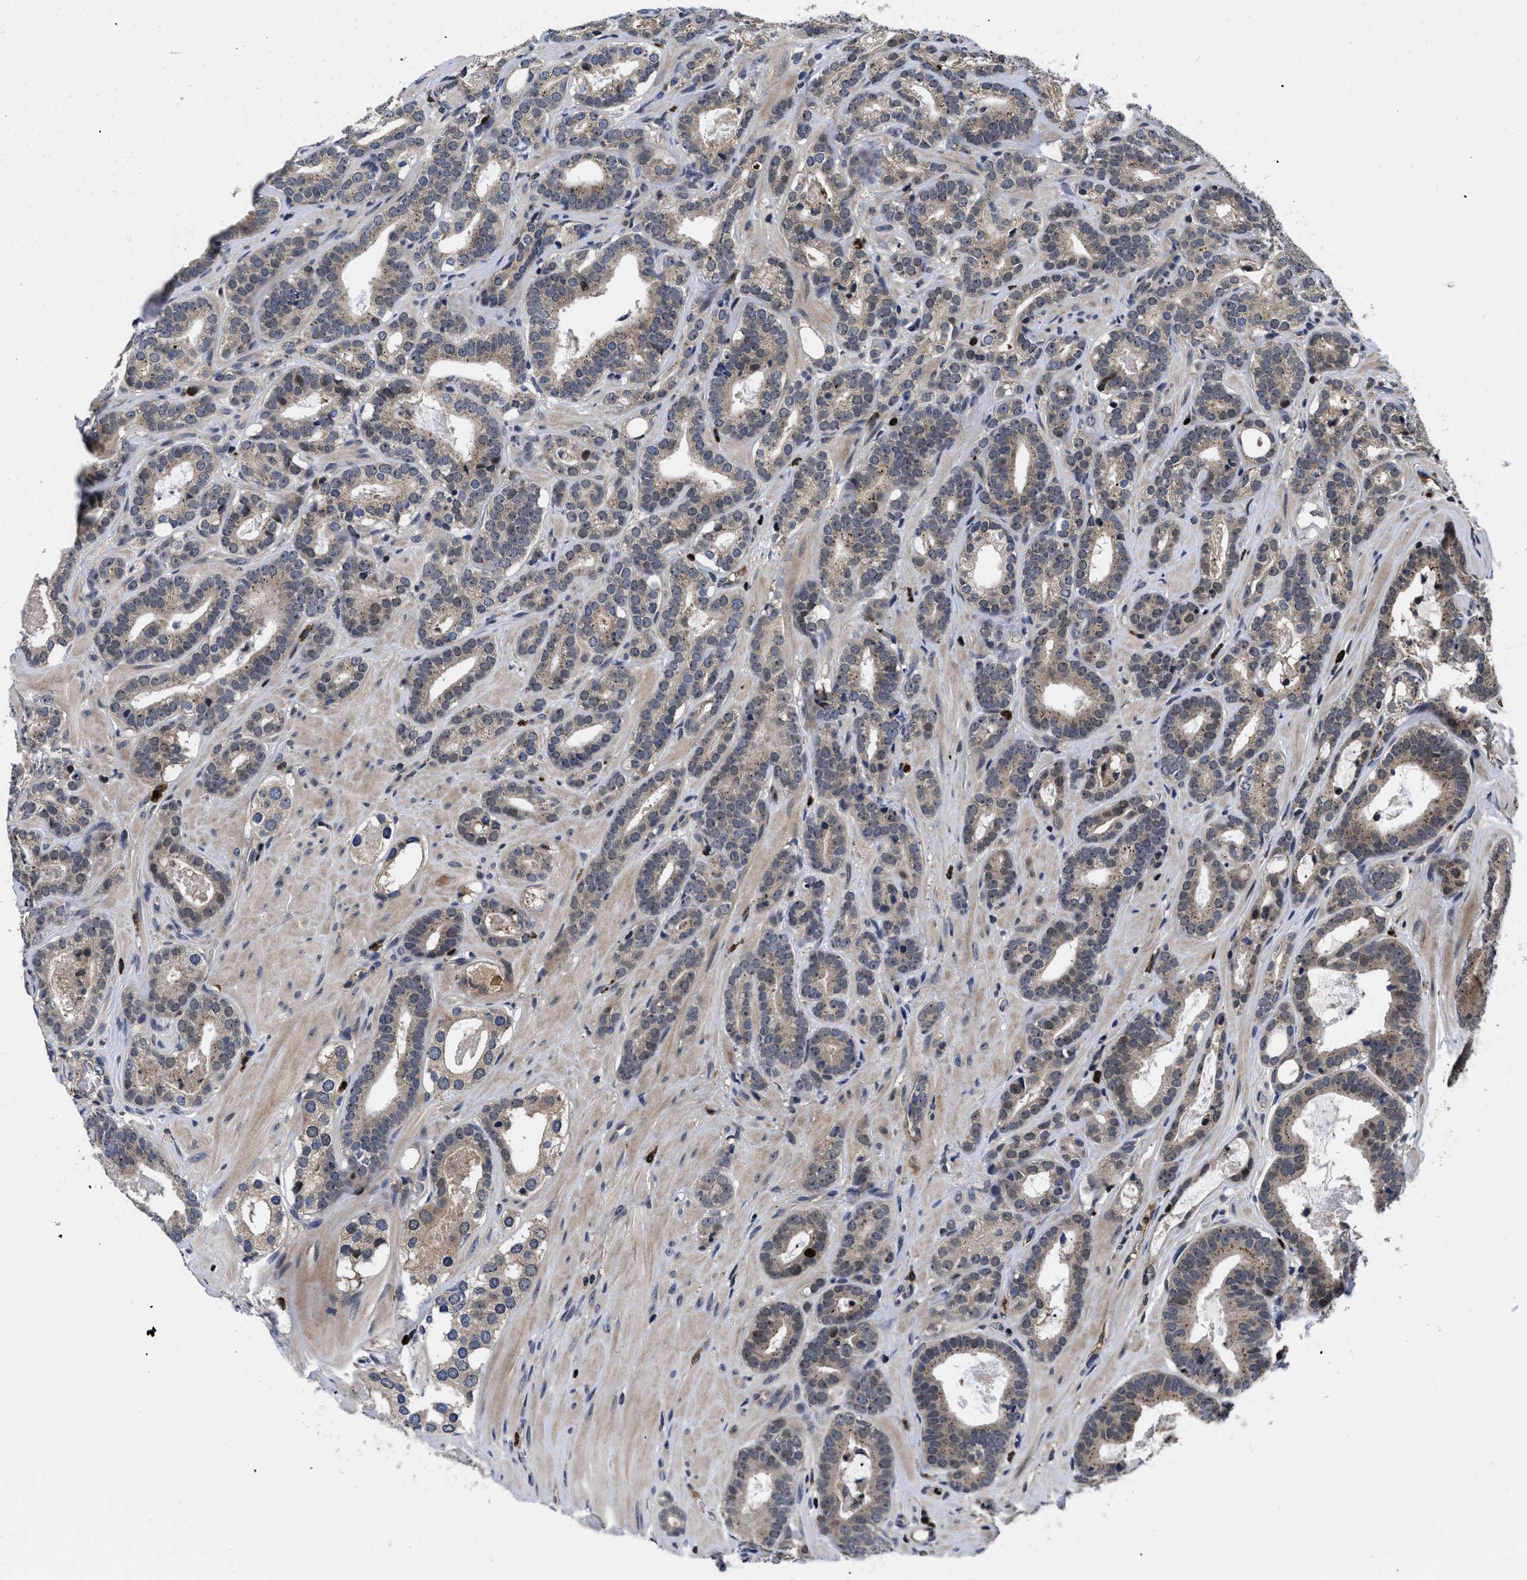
{"staining": {"intensity": "weak", "quantity": ">75%", "location": "cytoplasmic/membranous"}, "tissue": "prostate cancer", "cell_type": "Tumor cells", "image_type": "cancer", "snomed": [{"axis": "morphology", "description": "Adenocarcinoma, High grade"}, {"axis": "topography", "description": "Prostate"}], "caption": "Brown immunohistochemical staining in human prostate high-grade adenocarcinoma exhibits weak cytoplasmic/membranous expression in about >75% of tumor cells.", "gene": "FAM200A", "patient": {"sex": "male", "age": 60}}